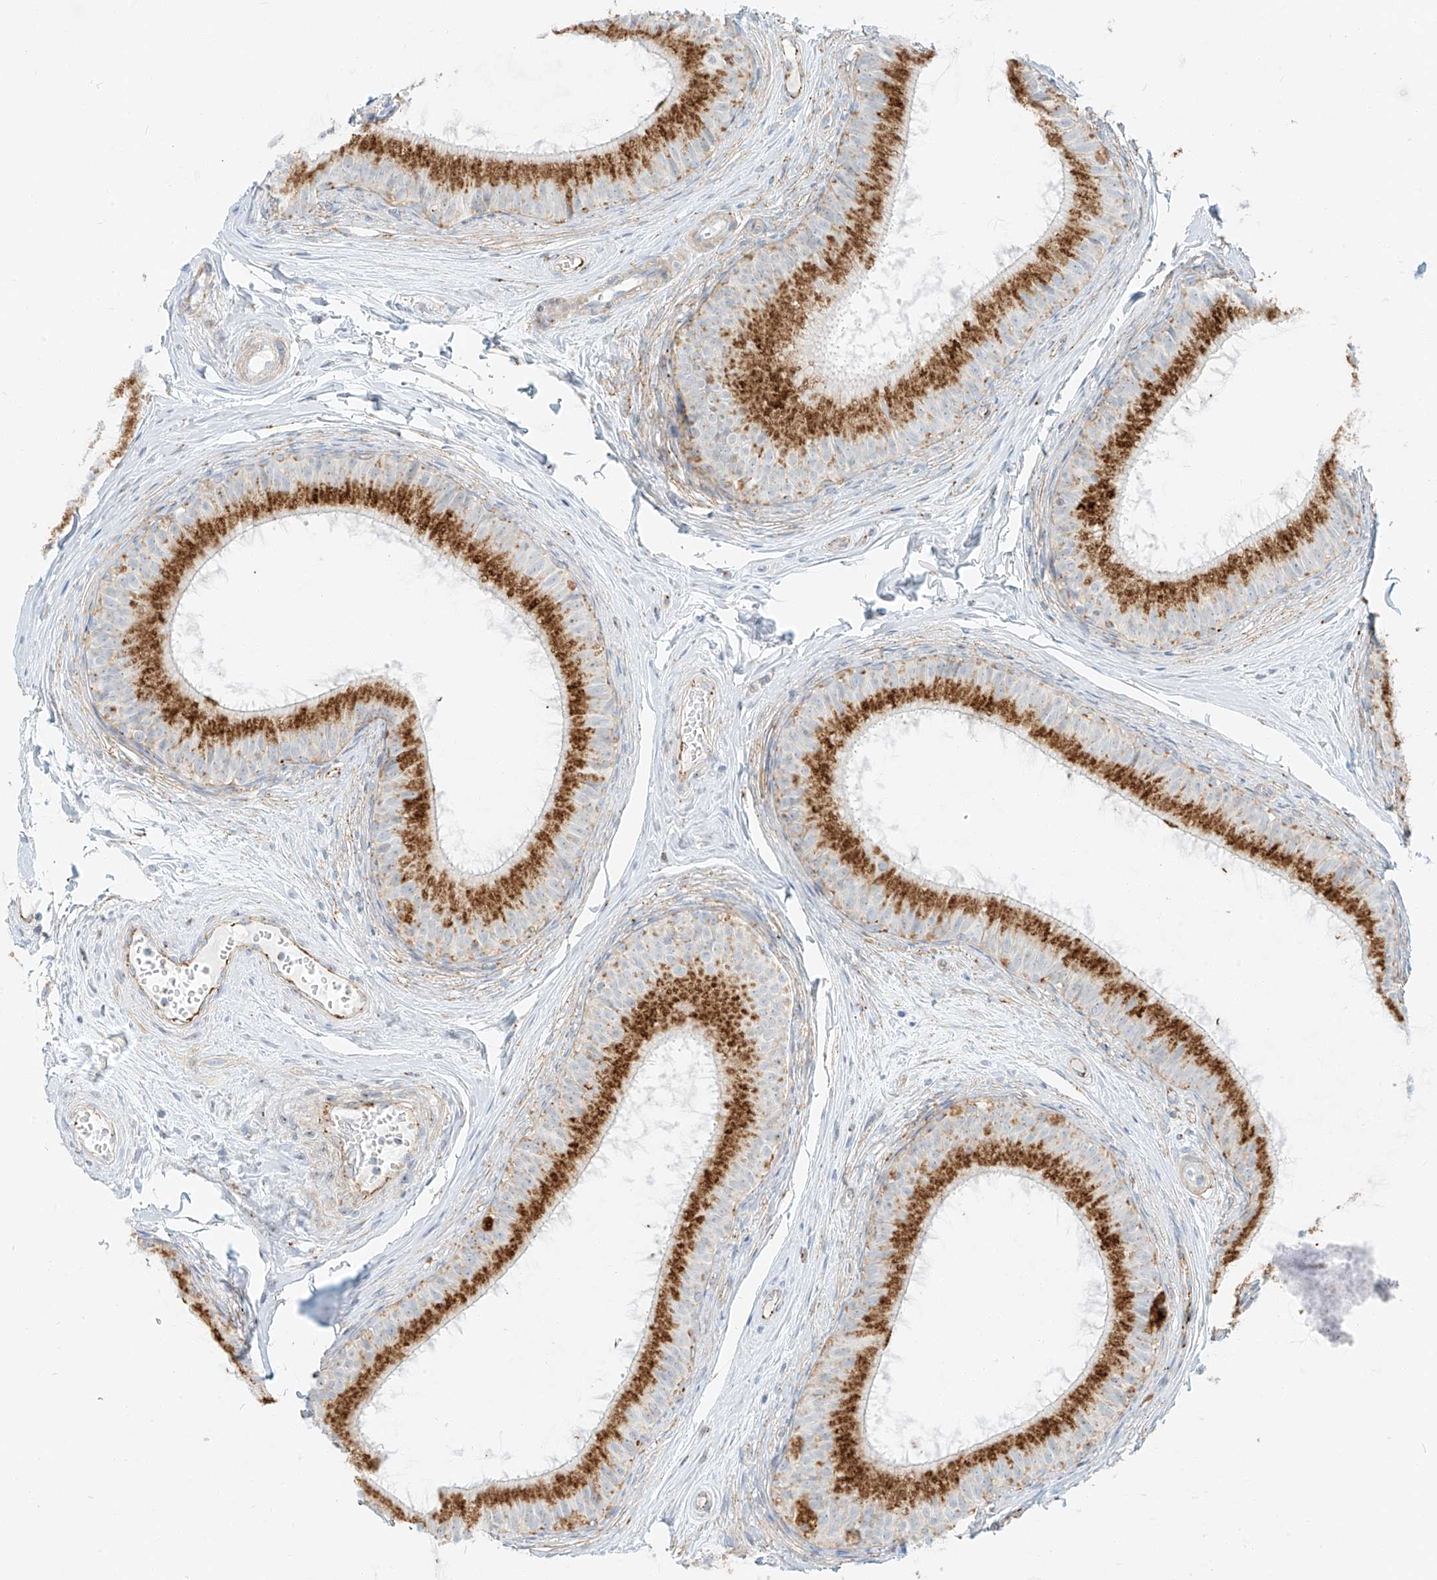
{"staining": {"intensity": "strong", "quantity": "25%-75%", "location": "cytoplasmic/membranous"}, "tissue": "epididymis", "cell_type": "Glandular cells", "image_type": "normal", "snomed": [{"axis": "morphology", "description": "Normal tissue, NOS"}, {"axis": "topography", "description": "Epididymis"}], "caption": "An immunohistochemistry (IHC) histopathology image of benign tissue is shown. Protein staining in brown shows strong cytoplasmic/membranous positivity in epididymis within glandular cells.", "gene": "SLC35F6", "patient": {"sex": "male", "age": 34}}